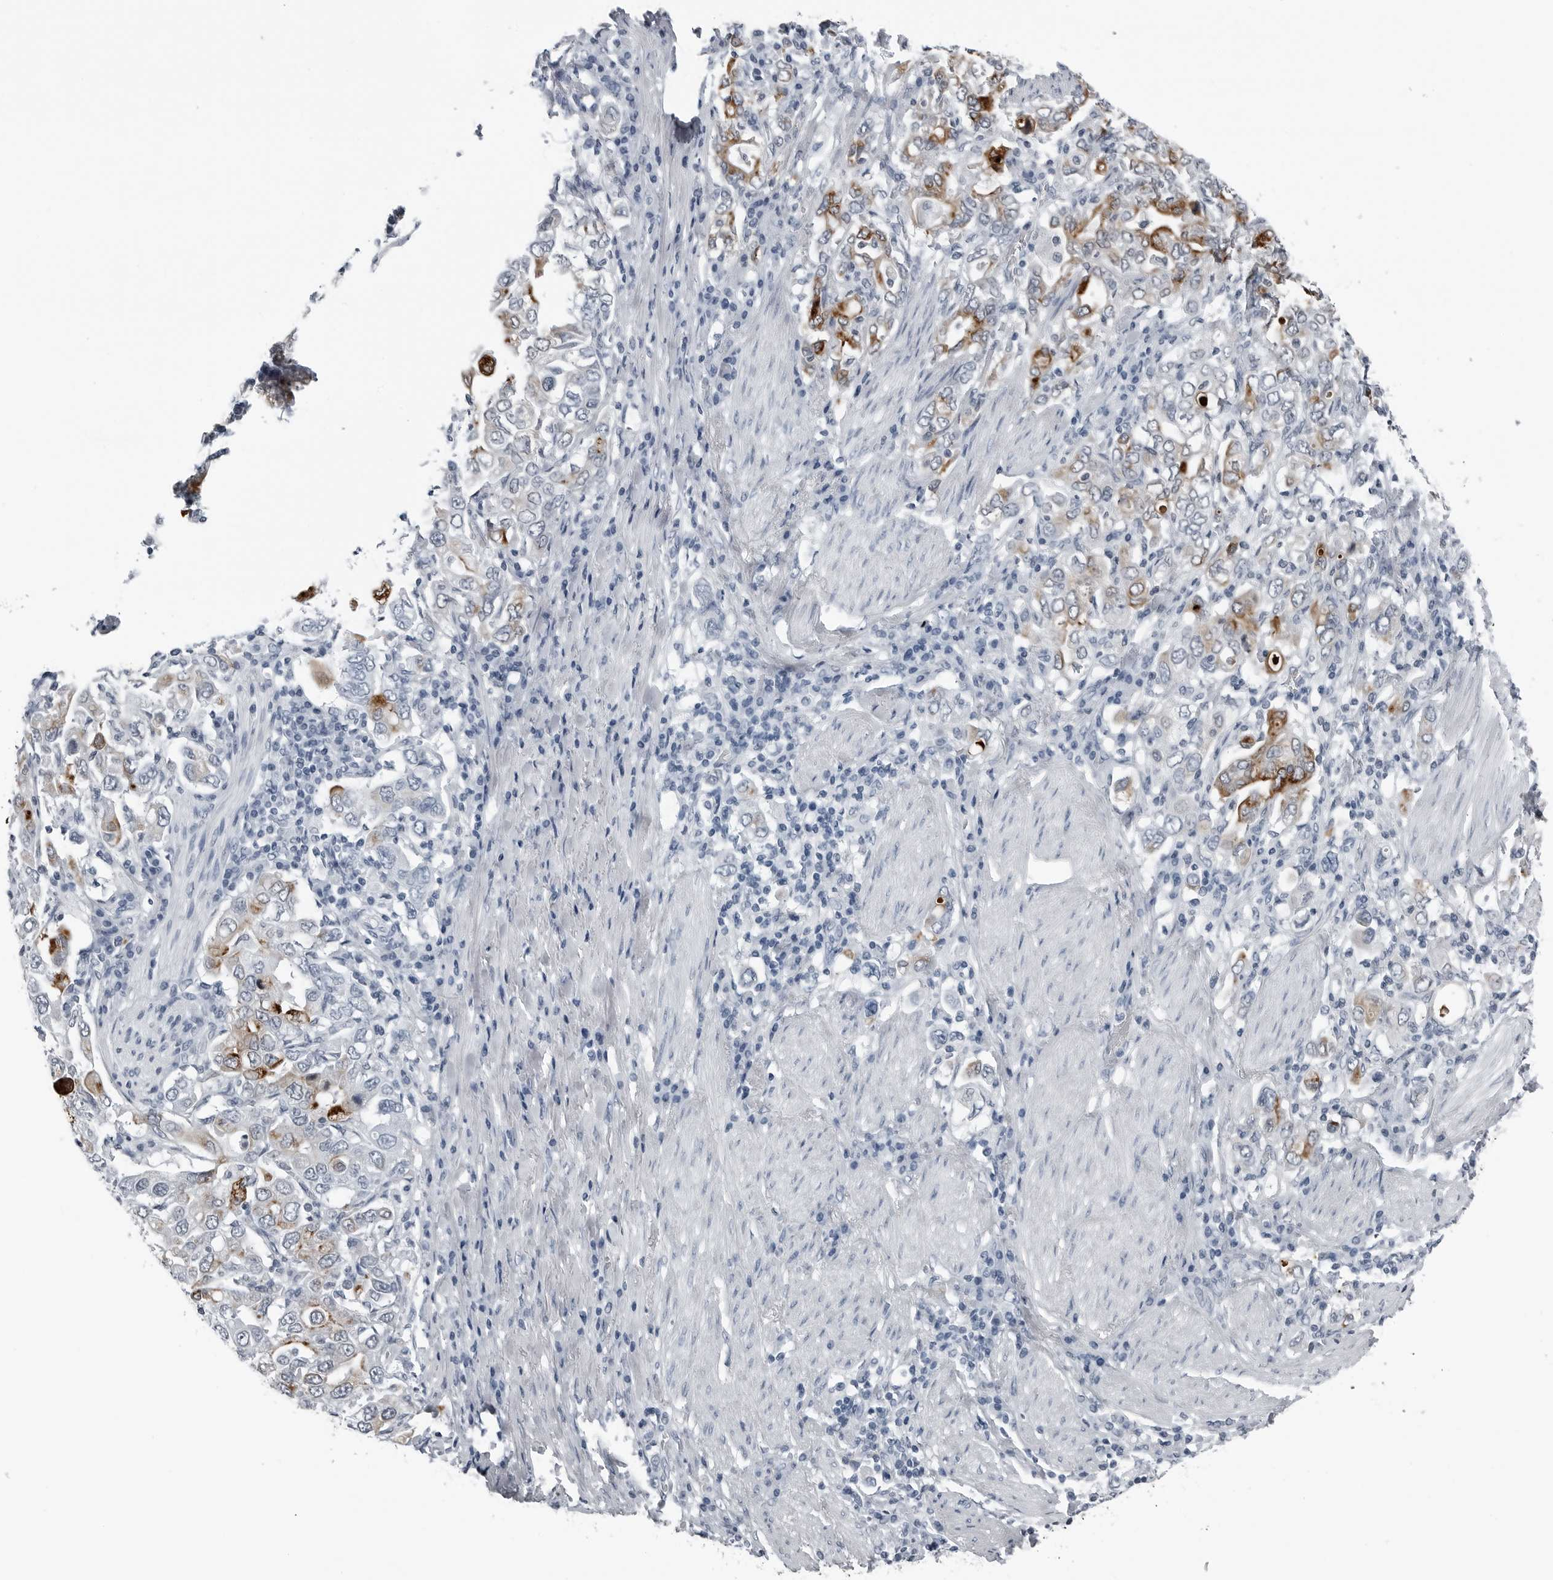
{"staining": {"intensity": "moderate", "quantity": "25%-75%", "location": "cytoplasmic/membranous"}, "tissue": "stomach cancer", "cell_type": "Tumor cells", "image_type": "cancer", "snomed": [{"axis": "morphology", "description": "Adenocarcinoma, NOS"}, {"axis": "topography", "description": "Stomach, upper"}], "caption": "Stomach adenocarcinoma stained for a protein exhibits moderate cytoplasmic/membranous positivity in tumor cells.", "gene": "SPINK1", "patient": {"sex": "male", "age": 62}}